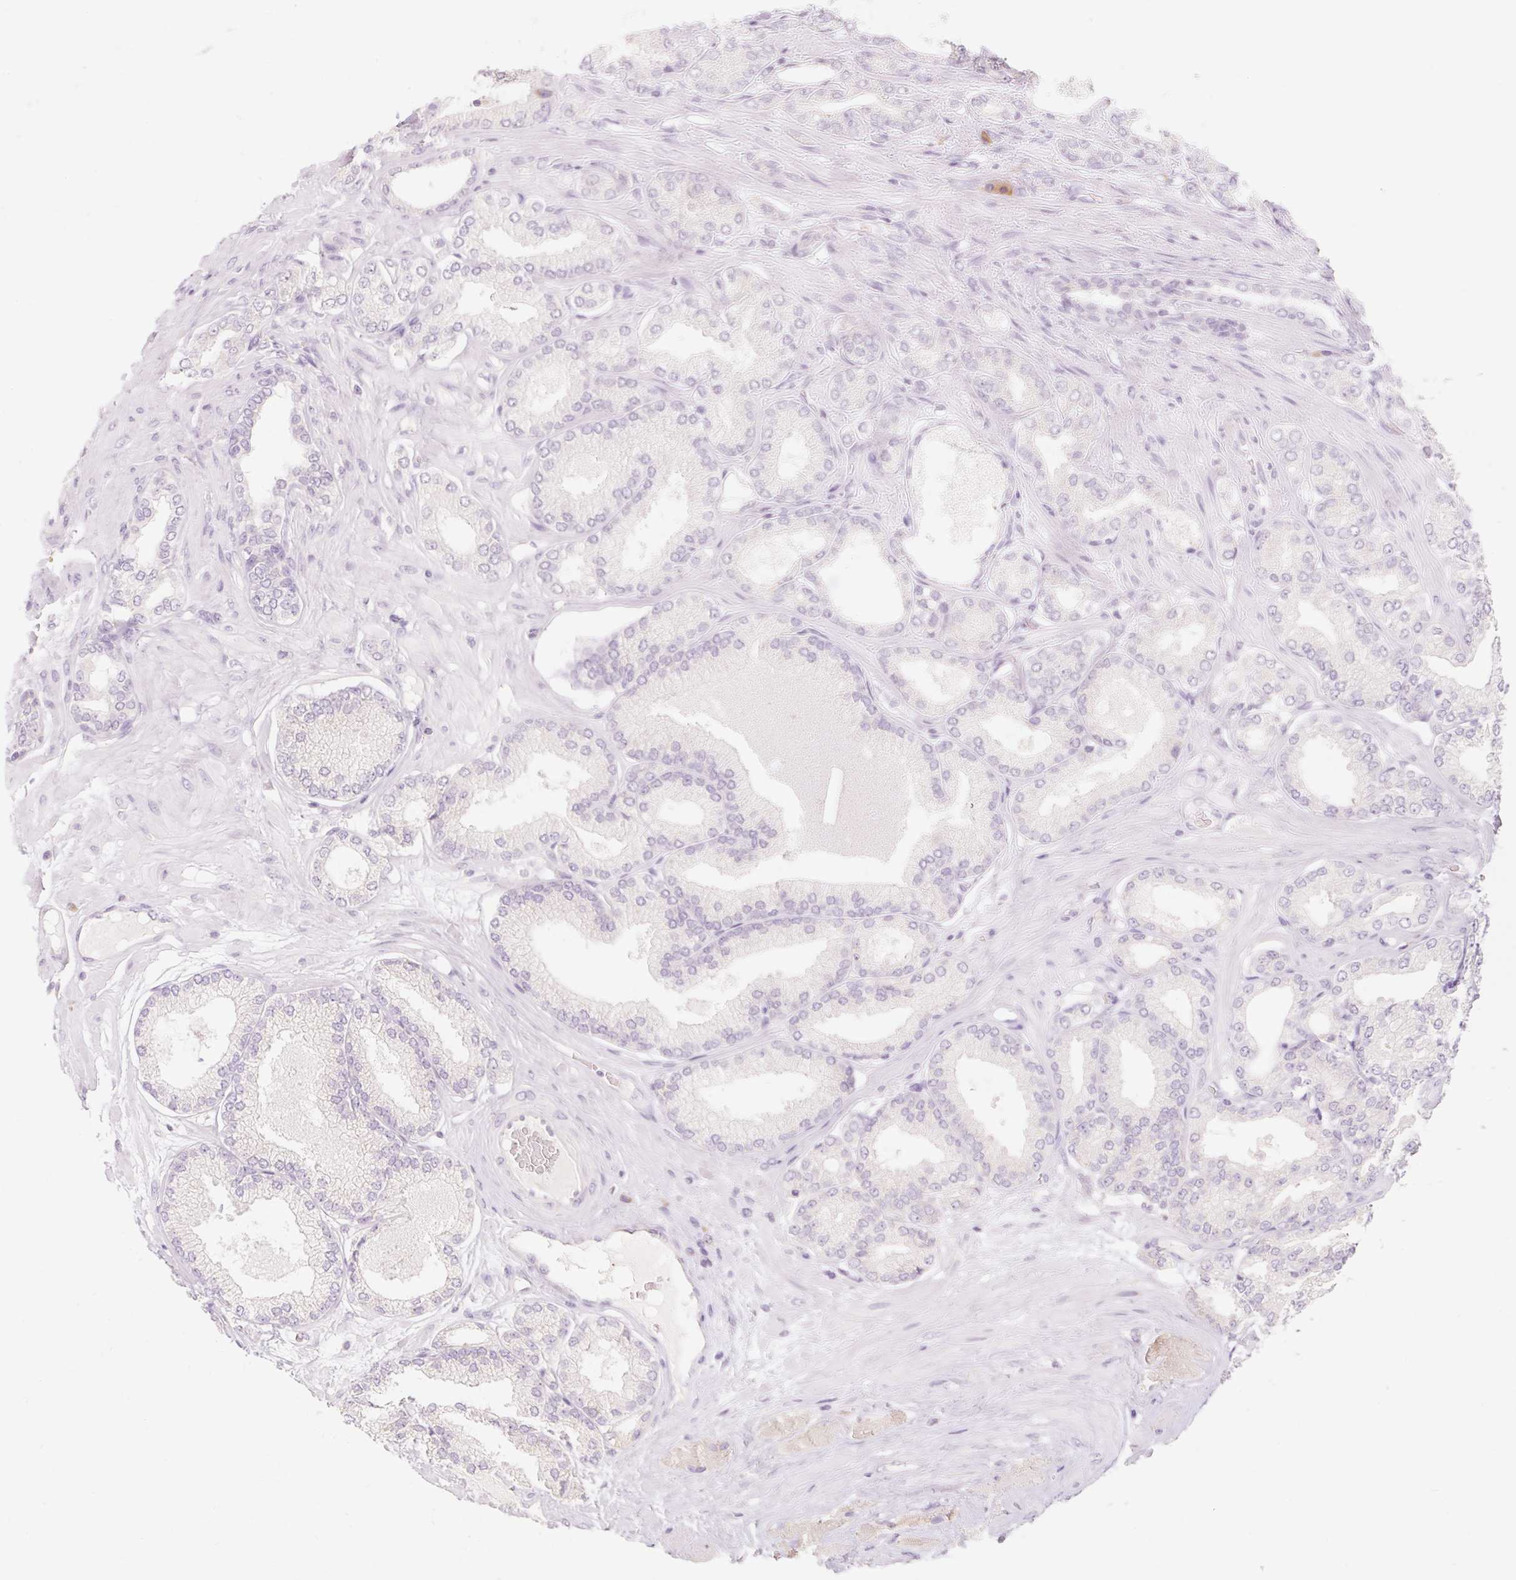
{"staining": {"intensity": "negative", "quantity": "none", "location": "none"}, "tissue": "prostate cancer", "cell_type": "Tumor cells", "image_type": "cancer", "snomed": [{"axis": "morphology", "description": "Adenocarcinoma, High grade"}, {"axis": "topography", "description": "Prostate"}], "caption": "Tumor cells show no significant protein positivity in prostate cancer.", "gene": "MYO1D", "patient": {"sex": "male", "age": 68}}